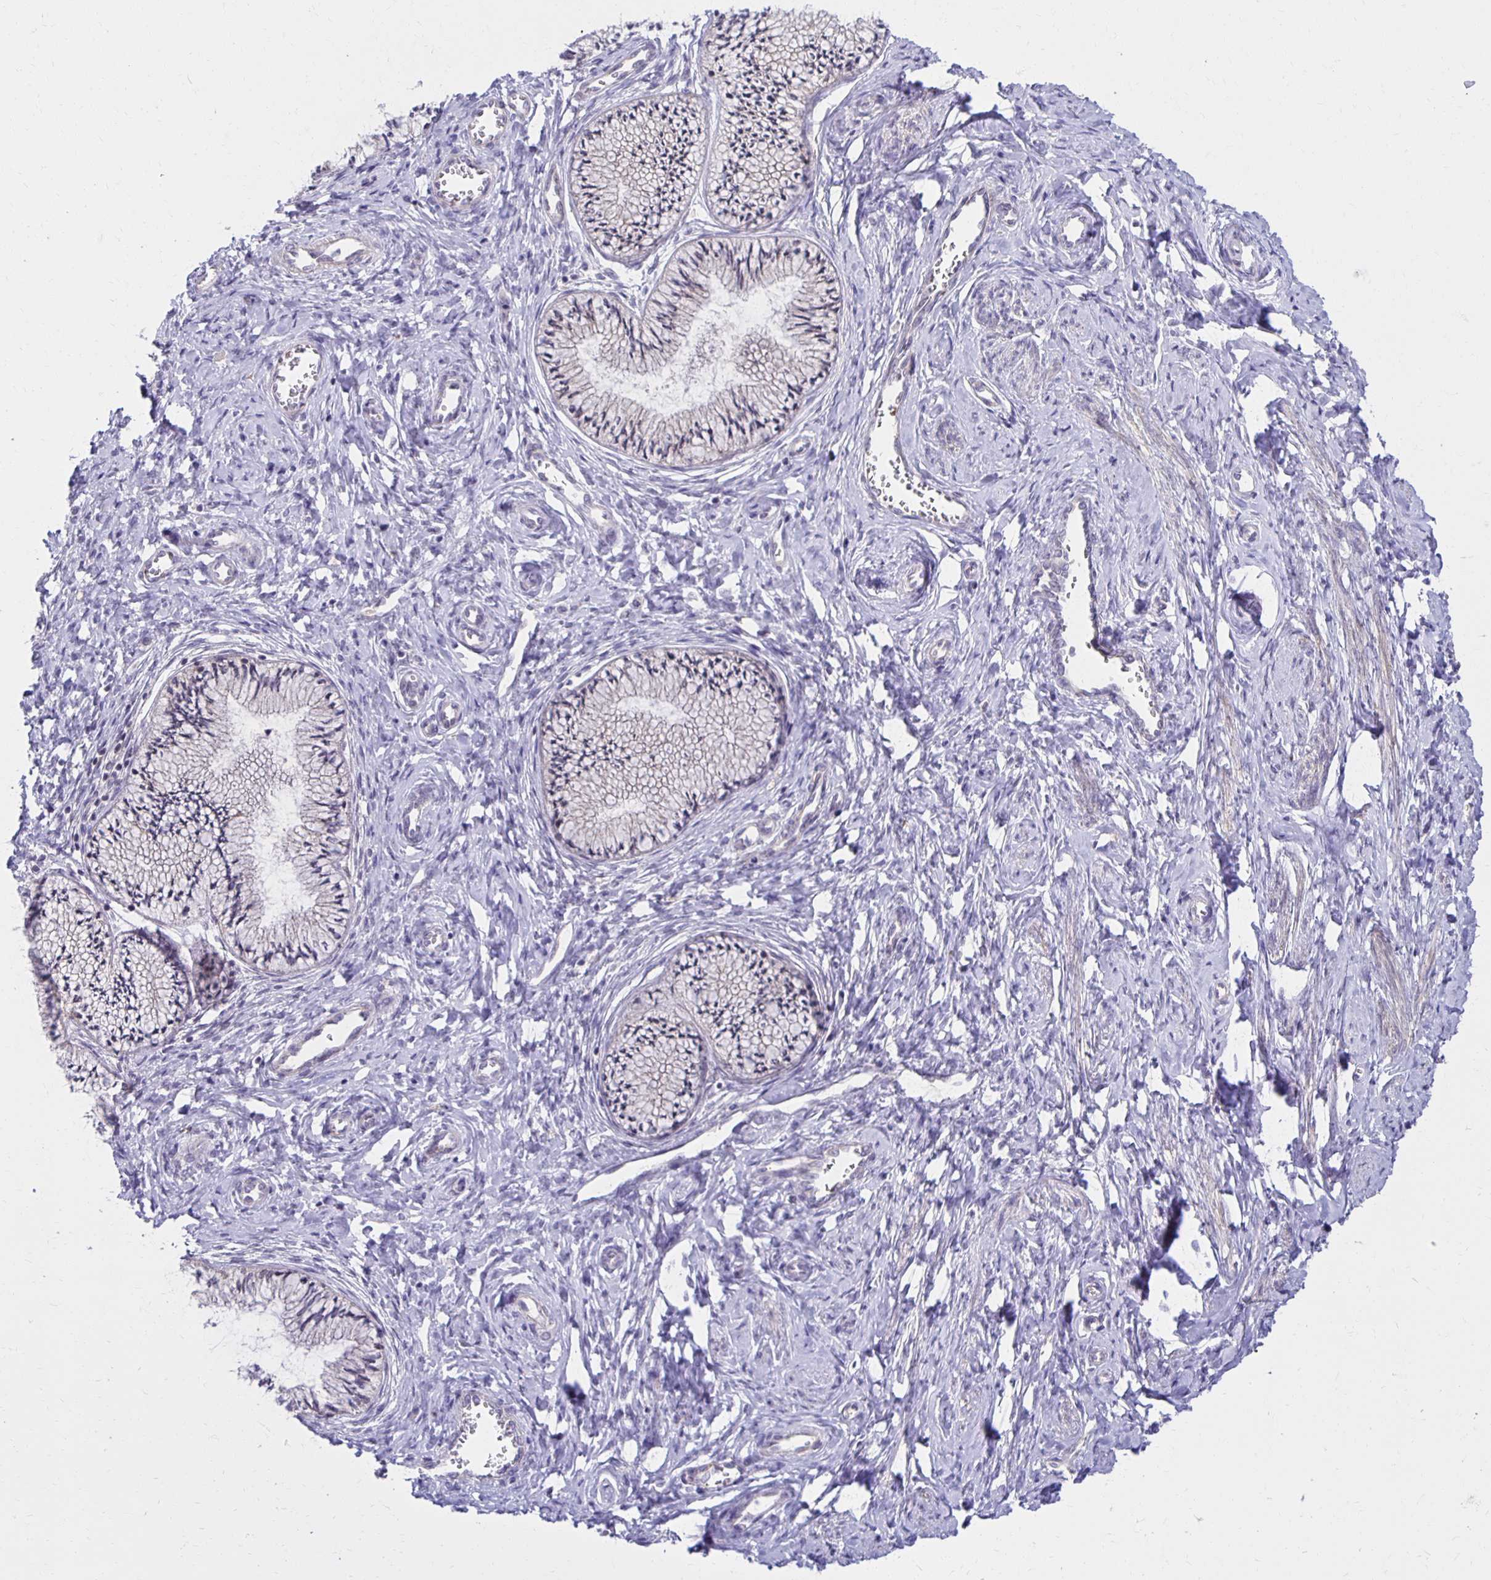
{"staining": {"intensity": "negative", "quantity": "none", "location": "none"}, "tissue": "cervix", "cell_type": "Glandular cells", "image_type": "normal", "snomed": [{"axis": "morphology", "description": "Normal tissue, NOS"}, {"axis": "topography", "description": "Cervix"}], "caption": "The IHC photomicrograph has no significant staining in glandular cells of cervix. (Brightfield microscopy of DAB immunohistochemistry (IHC) at high magnification).", "gene": "MIEN1", "patient": {"sex": "female", "age": 24}}